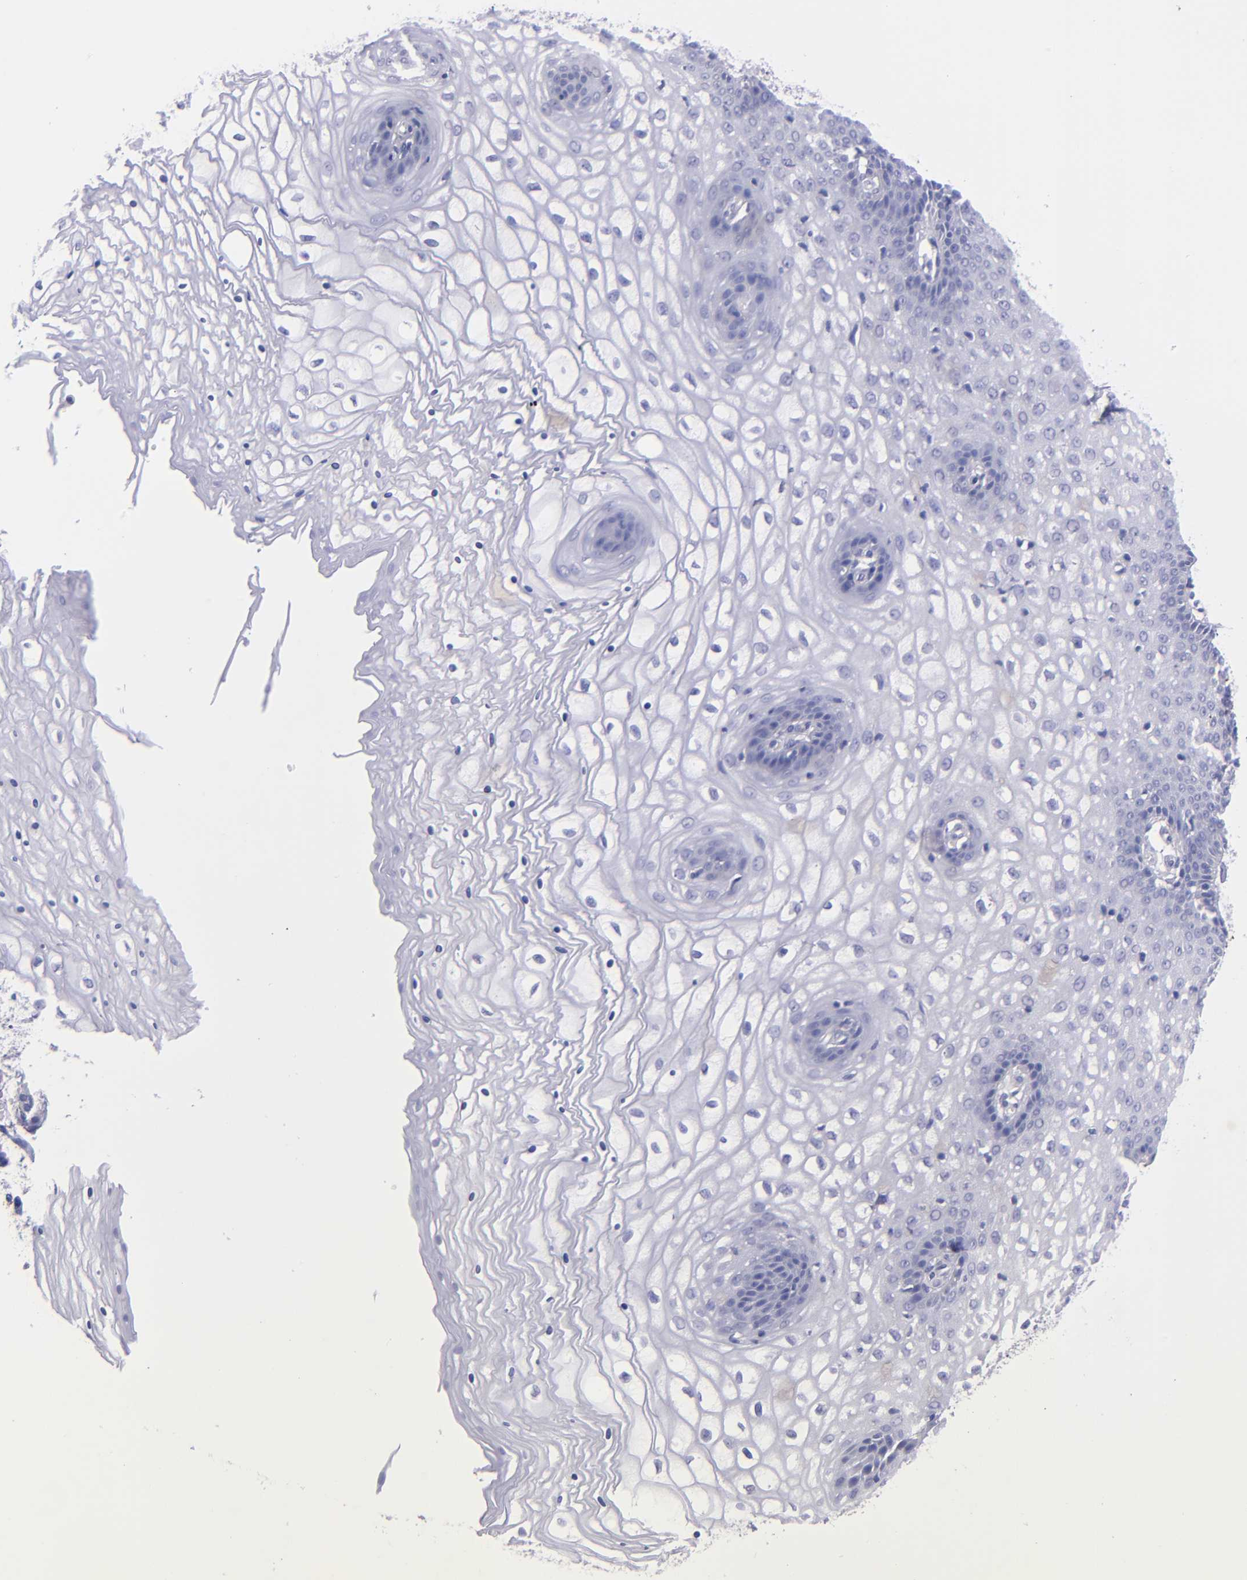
{"staining": {"intensity": "negative", "quantity": "none", "location": "none"}, "tissue": "vagina", "cell_type": "Squamous epithelial cells", "image_type": "normal", "snomed": [{"axis": "morphology", "description": "Normal tissue, NOS"}, {"axis": "topography", "description": "Vagina"}], "caption": "Immunohistochemistry (IHC) histopathology image of unremarkable vagina: vagina stained with DAB (3,3'-diaminobenzidine) reveals no significant protein expression in squamous epithelial cells. The staining was performed using DAB (3,3'-diaminobenzidine) to visualize the protein expression in brown, while the nuclei were stained in blue with hematoxylin (Magnification: 20x).", "gene": "TG", "patient": {"sex": "female", "age": 34}}